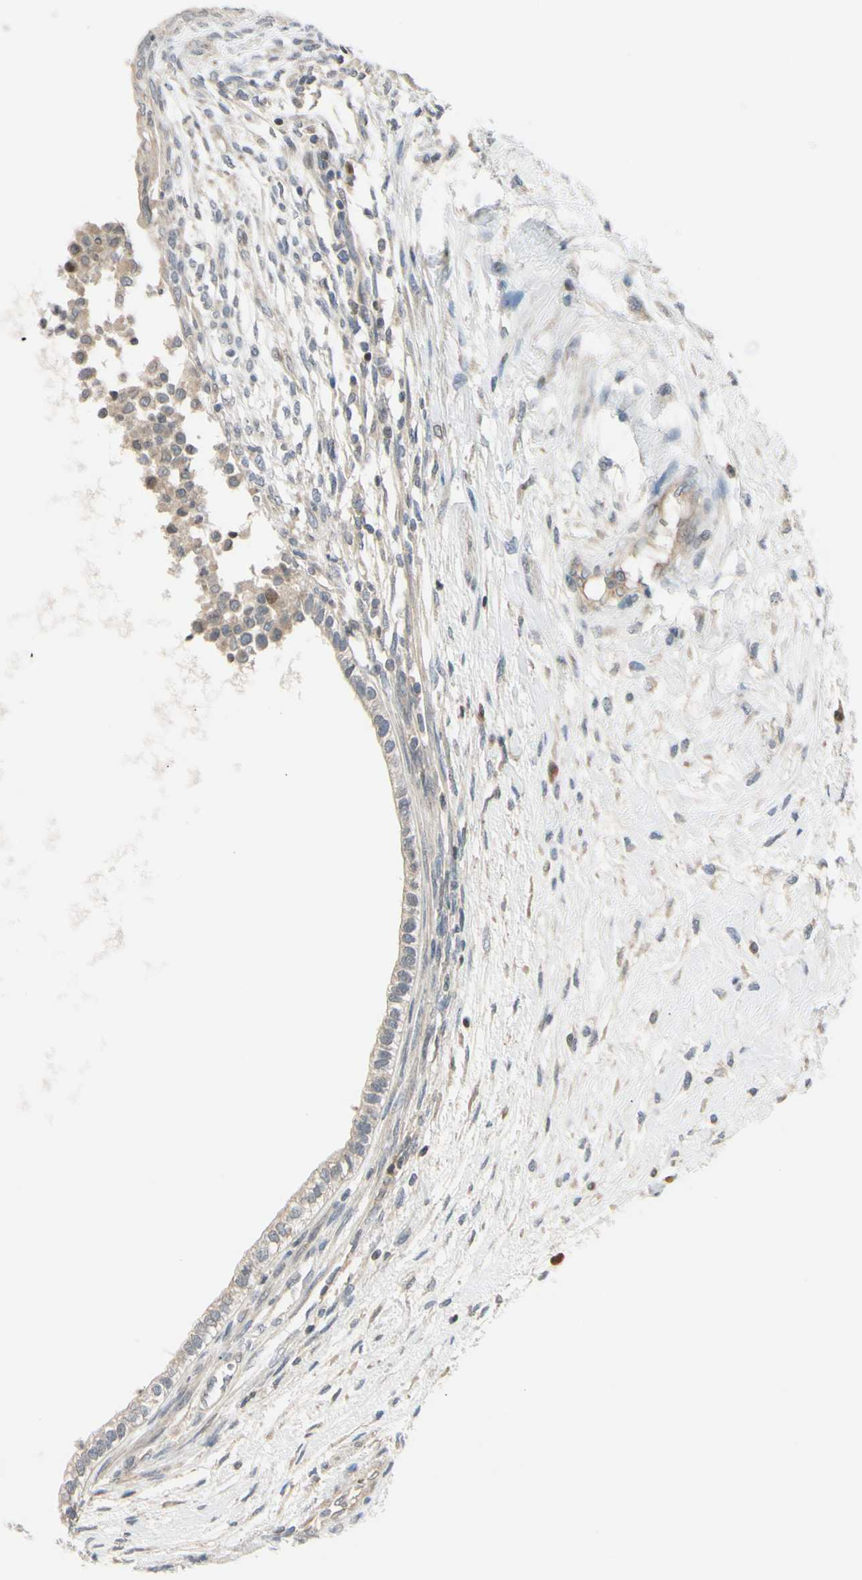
{"staining": {"intensity": "weak", "quantity": "25%-75%", "location": "cytoplasmic/membranous"}, "tissue": "testis cancer", "cell_type": "Tumor cells", "image_type": "cancer", "snomed": [{"axis": "morphology", "description": "Carcinoma, Embryonal, NOS"}, {"axis": "topography", "description": "Testis"}], "caption": "Immunohistochemistry (IHC) image of human testis cancer (embryonal carcinoma) stained for a protein (brown), which exhibits low levels of weak cytoplasmic/membranous staining in about 25%-75% of tumor cells.", "gene": "FGF10", "patient": {"sex": "male", "age": 26}}